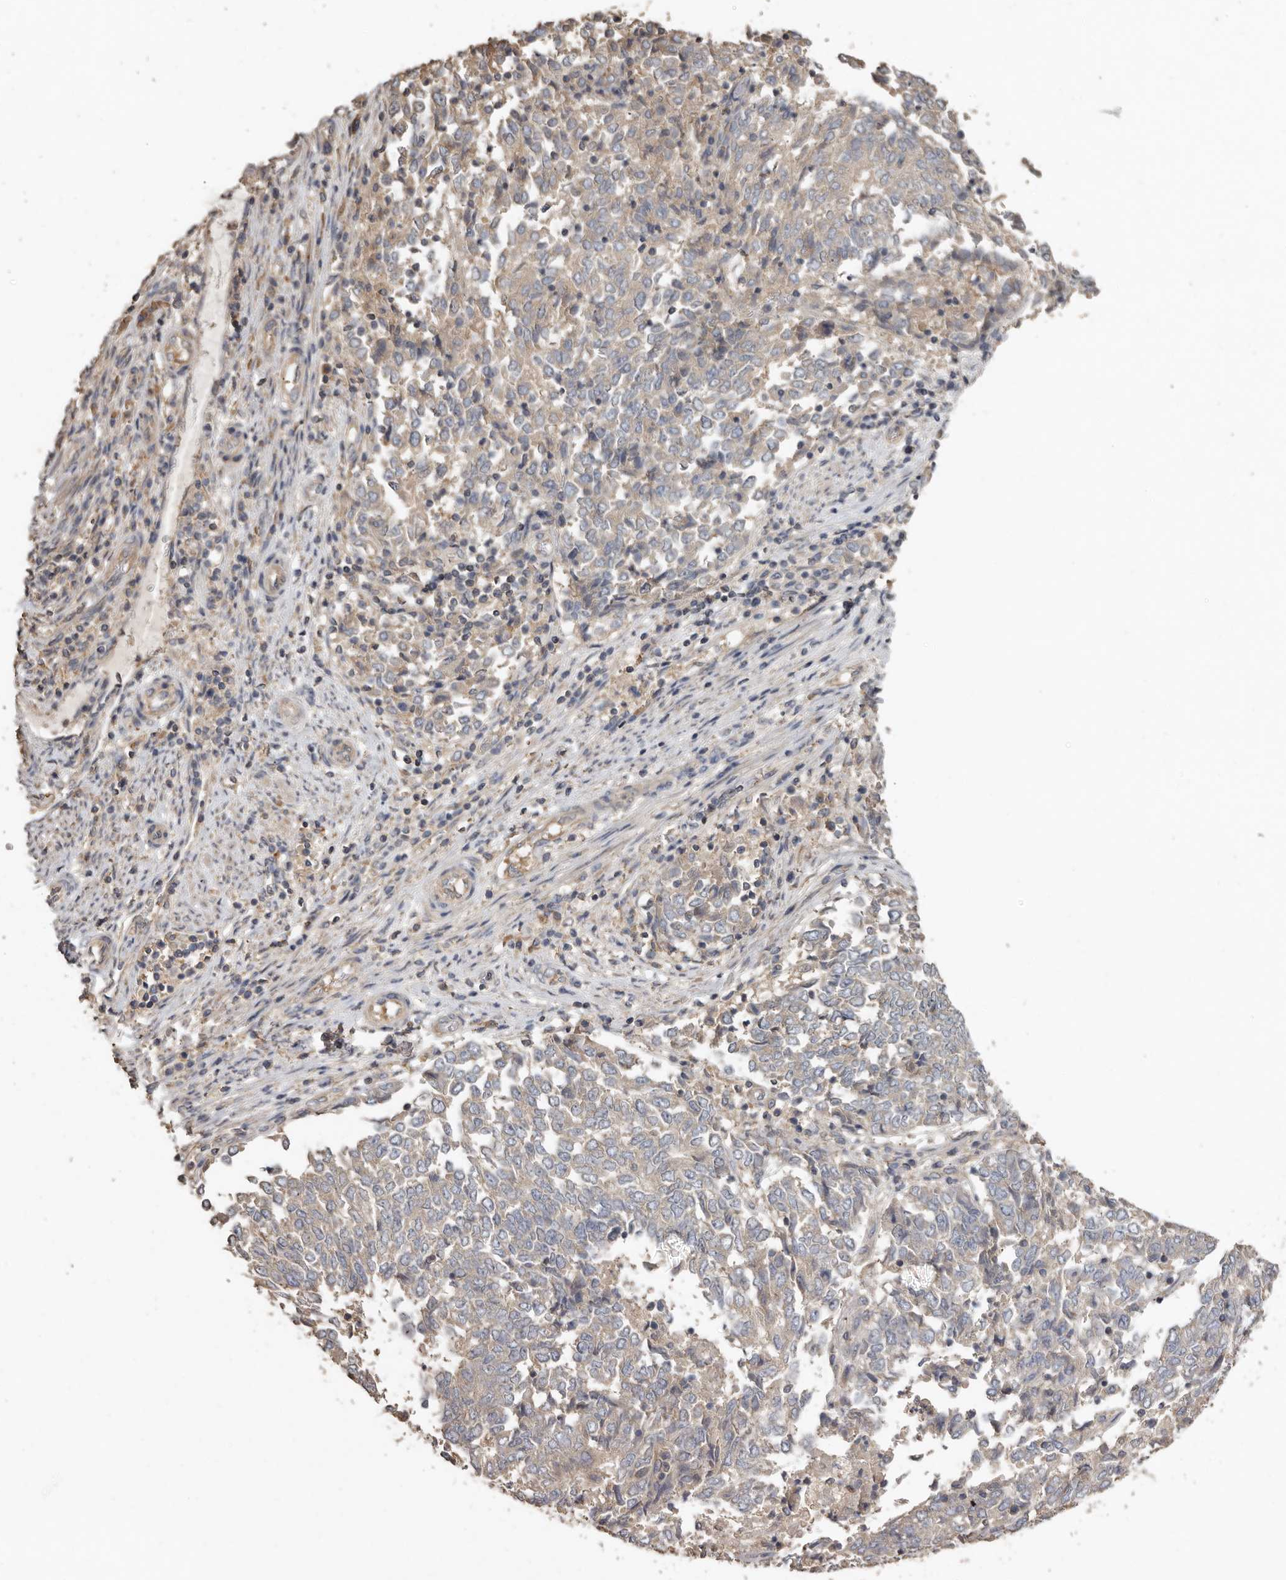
{"staining": {"intensity": "negative", "quantity": "none", "location": "none"}, "tissue": "endometrial cancer", "cell_type": "Tumor cells", "image_type": "cancer", "snomed": [{"axis": "morphology", "description": "Adenocarcinoma, NOS"}, {"axis": "topography", "description": "Endometrium"}], "caption": "This is a histopathology image of immunohistochemistry (IHC) staining of adenocarcinoma (endometrial), which shows no positivity in tumor cells.", "gene": "FLCN", "patient": {"sex": "female", "age": 80}}